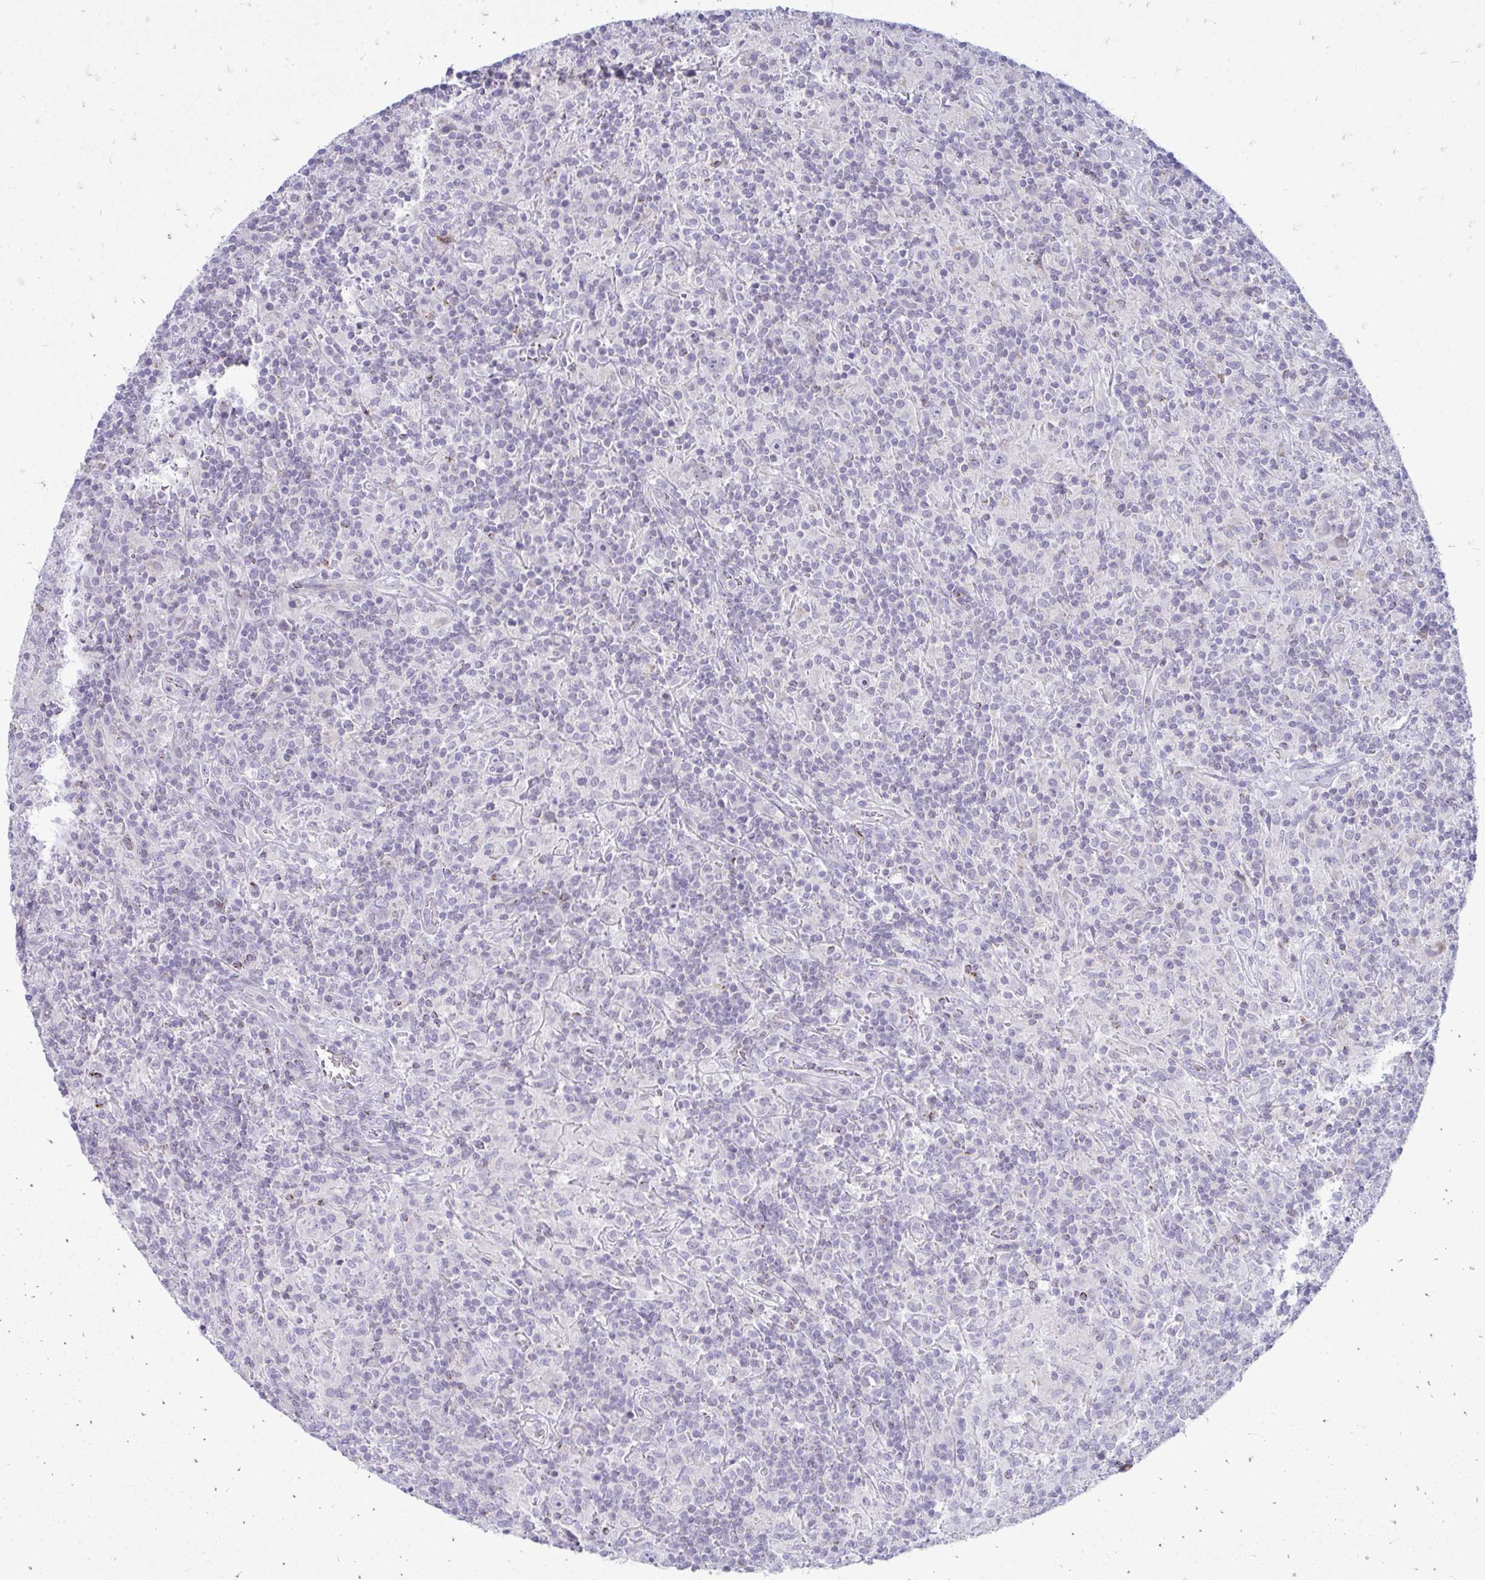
{"staining": {"intensity": "negative", "quantity": "none", "location": "none"}, "tissue": "lymphoma", "cell_type": "Tumor cells", "image_type": "cancer", "snomed": [{"axis": "morphology", "description": "Hodgkin's disease, NOS"}, {"axis": "topography", "description": "Lymph node"}], "caption": "DAB (3,3'-diaminobenzidine) immunohistochemical staining of human Hodgkin's disease reveals no significant staining in tumor cells.", "gene": "TSPEAR", "patient": {"sex": "male", "age": 70}}